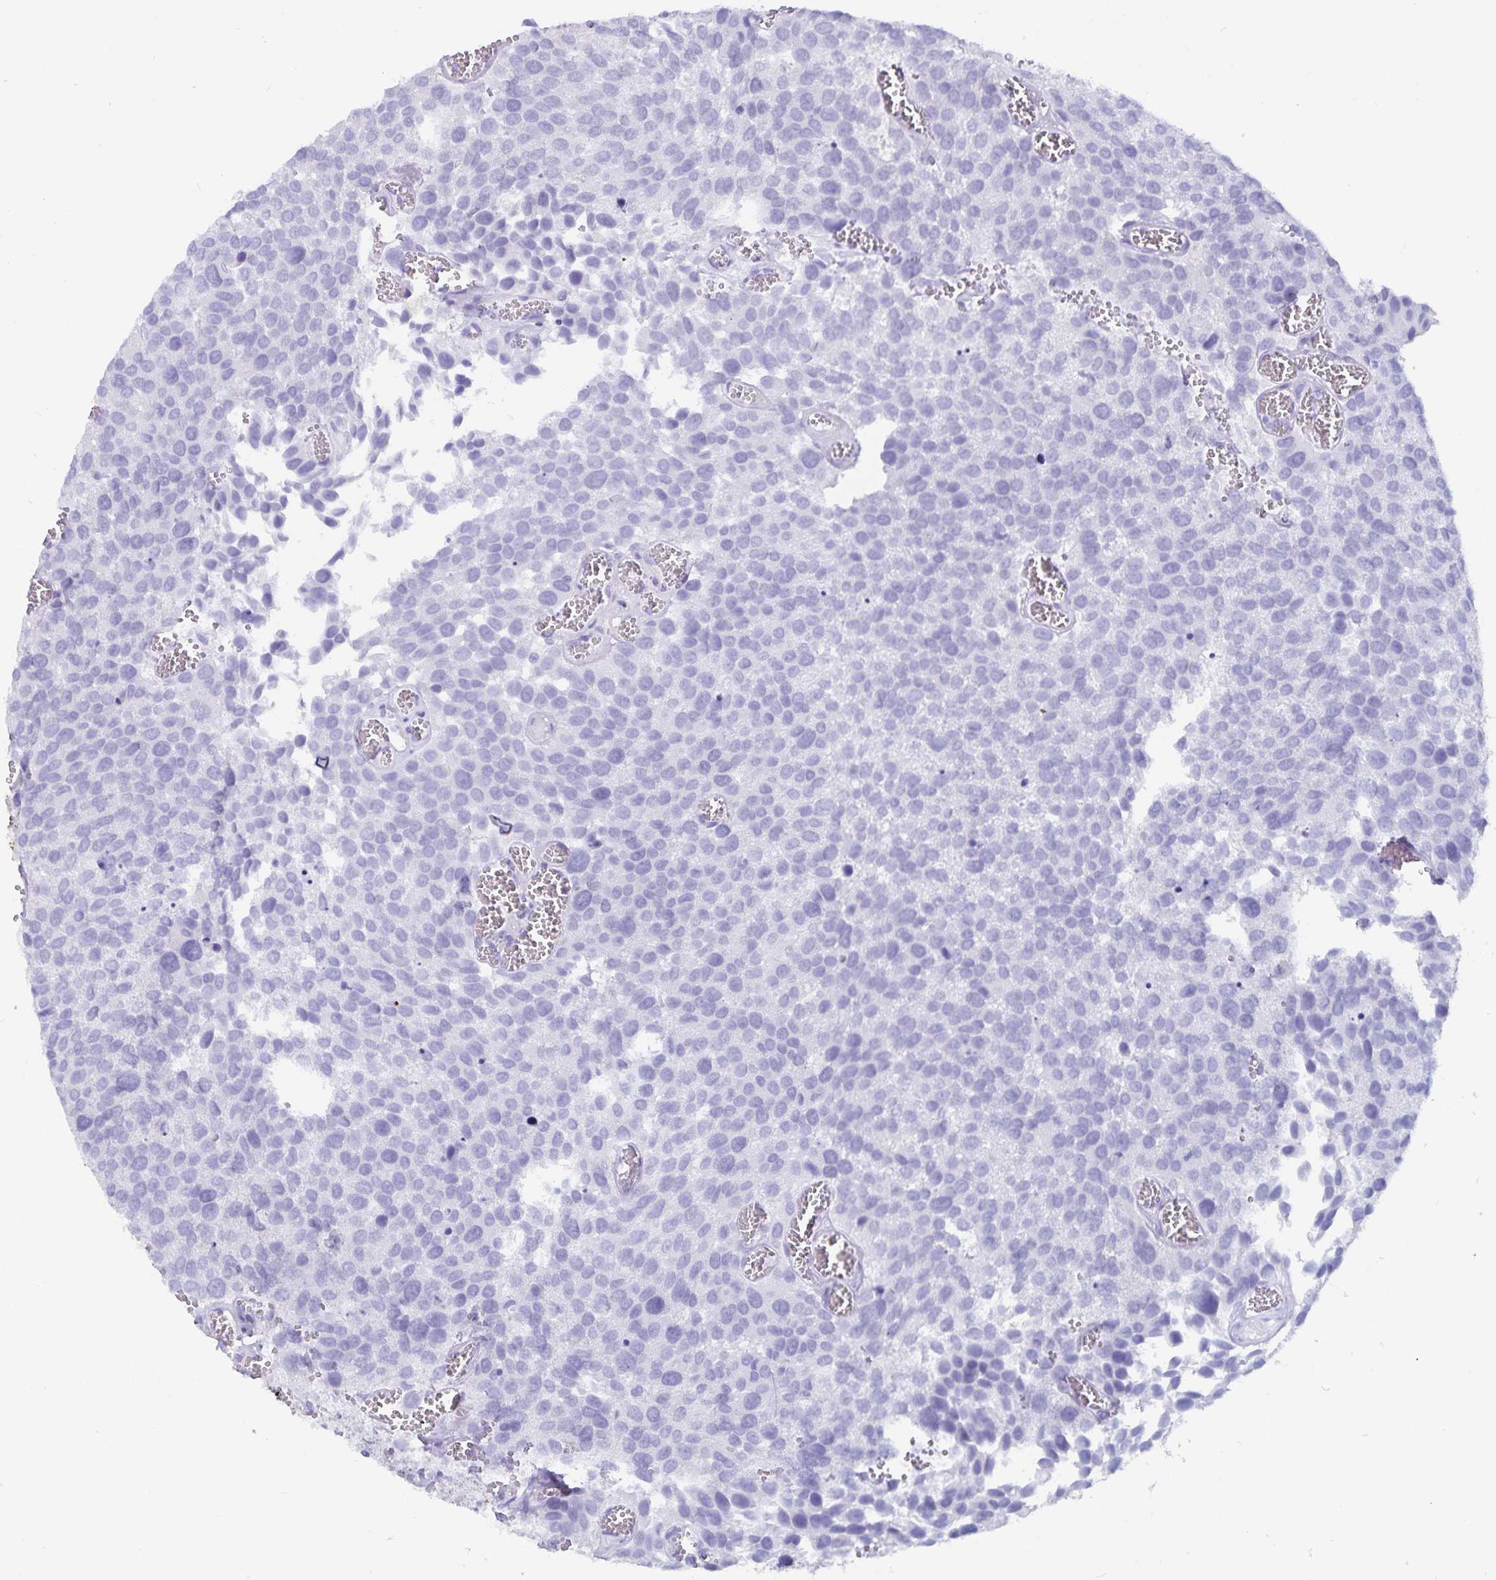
{"staining": {"intensity": "negative", "quantity": "none", "location": "none"}, "tissue": "urothelial cancer", "cell_type": "Tumor cells", "image_type": "cancer", "snomed": [{"axis": "morphology", "description": "Urothelial carcinoma, Low grade"}, {"axis": "topography", "description": "Urinary bladder"}], "caption": "A micrograph of human low-grade urothelial carcinoma is negative for staining in tumor cells.", "gene": "GPR137", "patient": {"sex": "female", "age": 69}}